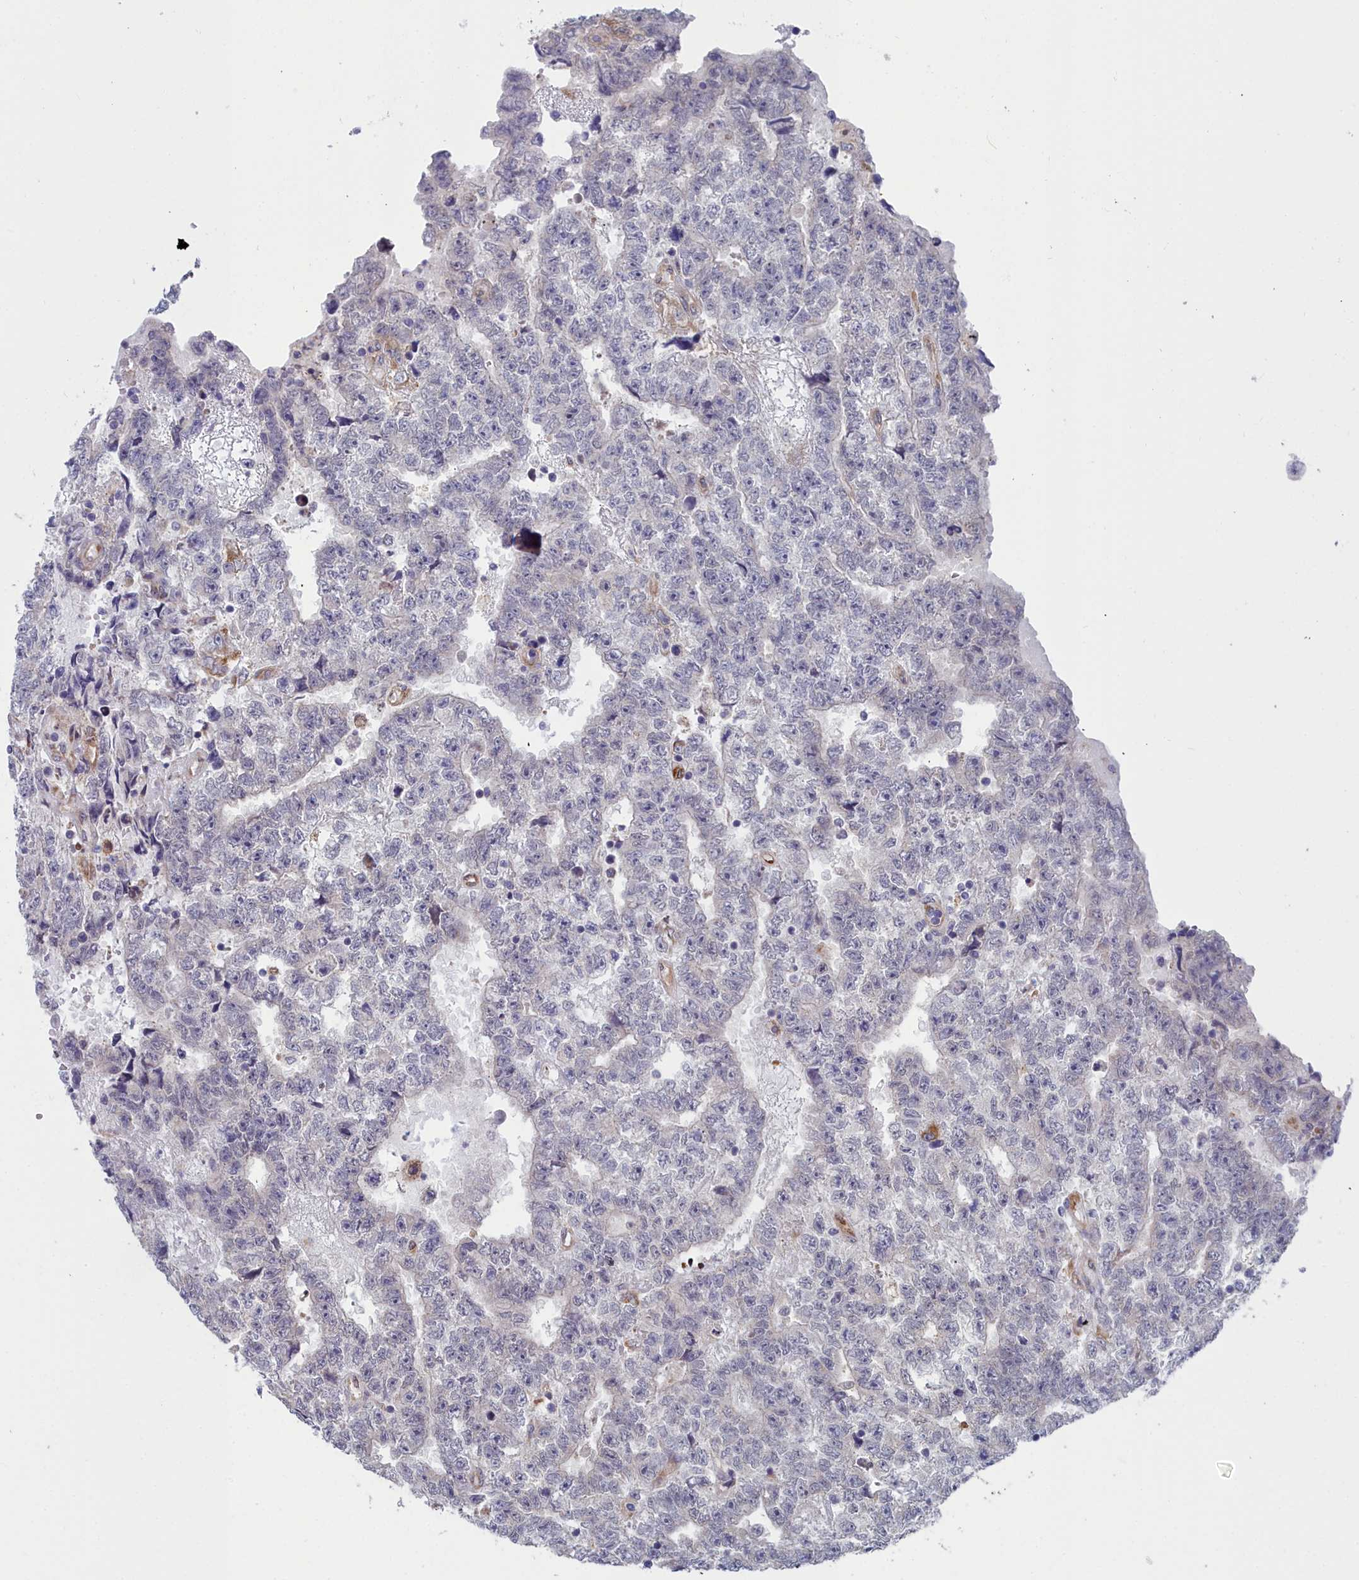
{"staining": {"intensity": "negative", "quantity": "none", "location": "none"}, "tissue": "testis cancer", "cell_type": "Tumor cells", "image_type": "cancer", "snomed": [{"axis": "morphology", "description": "Carcinoma, Embryonal, NOS"}, {"axis": "topography", "description": "Testis"}], "caption": "This is an immunohistochemistry photomicrograph of testis embryonal carcinoma. There is no staining in tumor cells.", "gene": "RDX", "patient": {"sex": "male", "age": 25}}